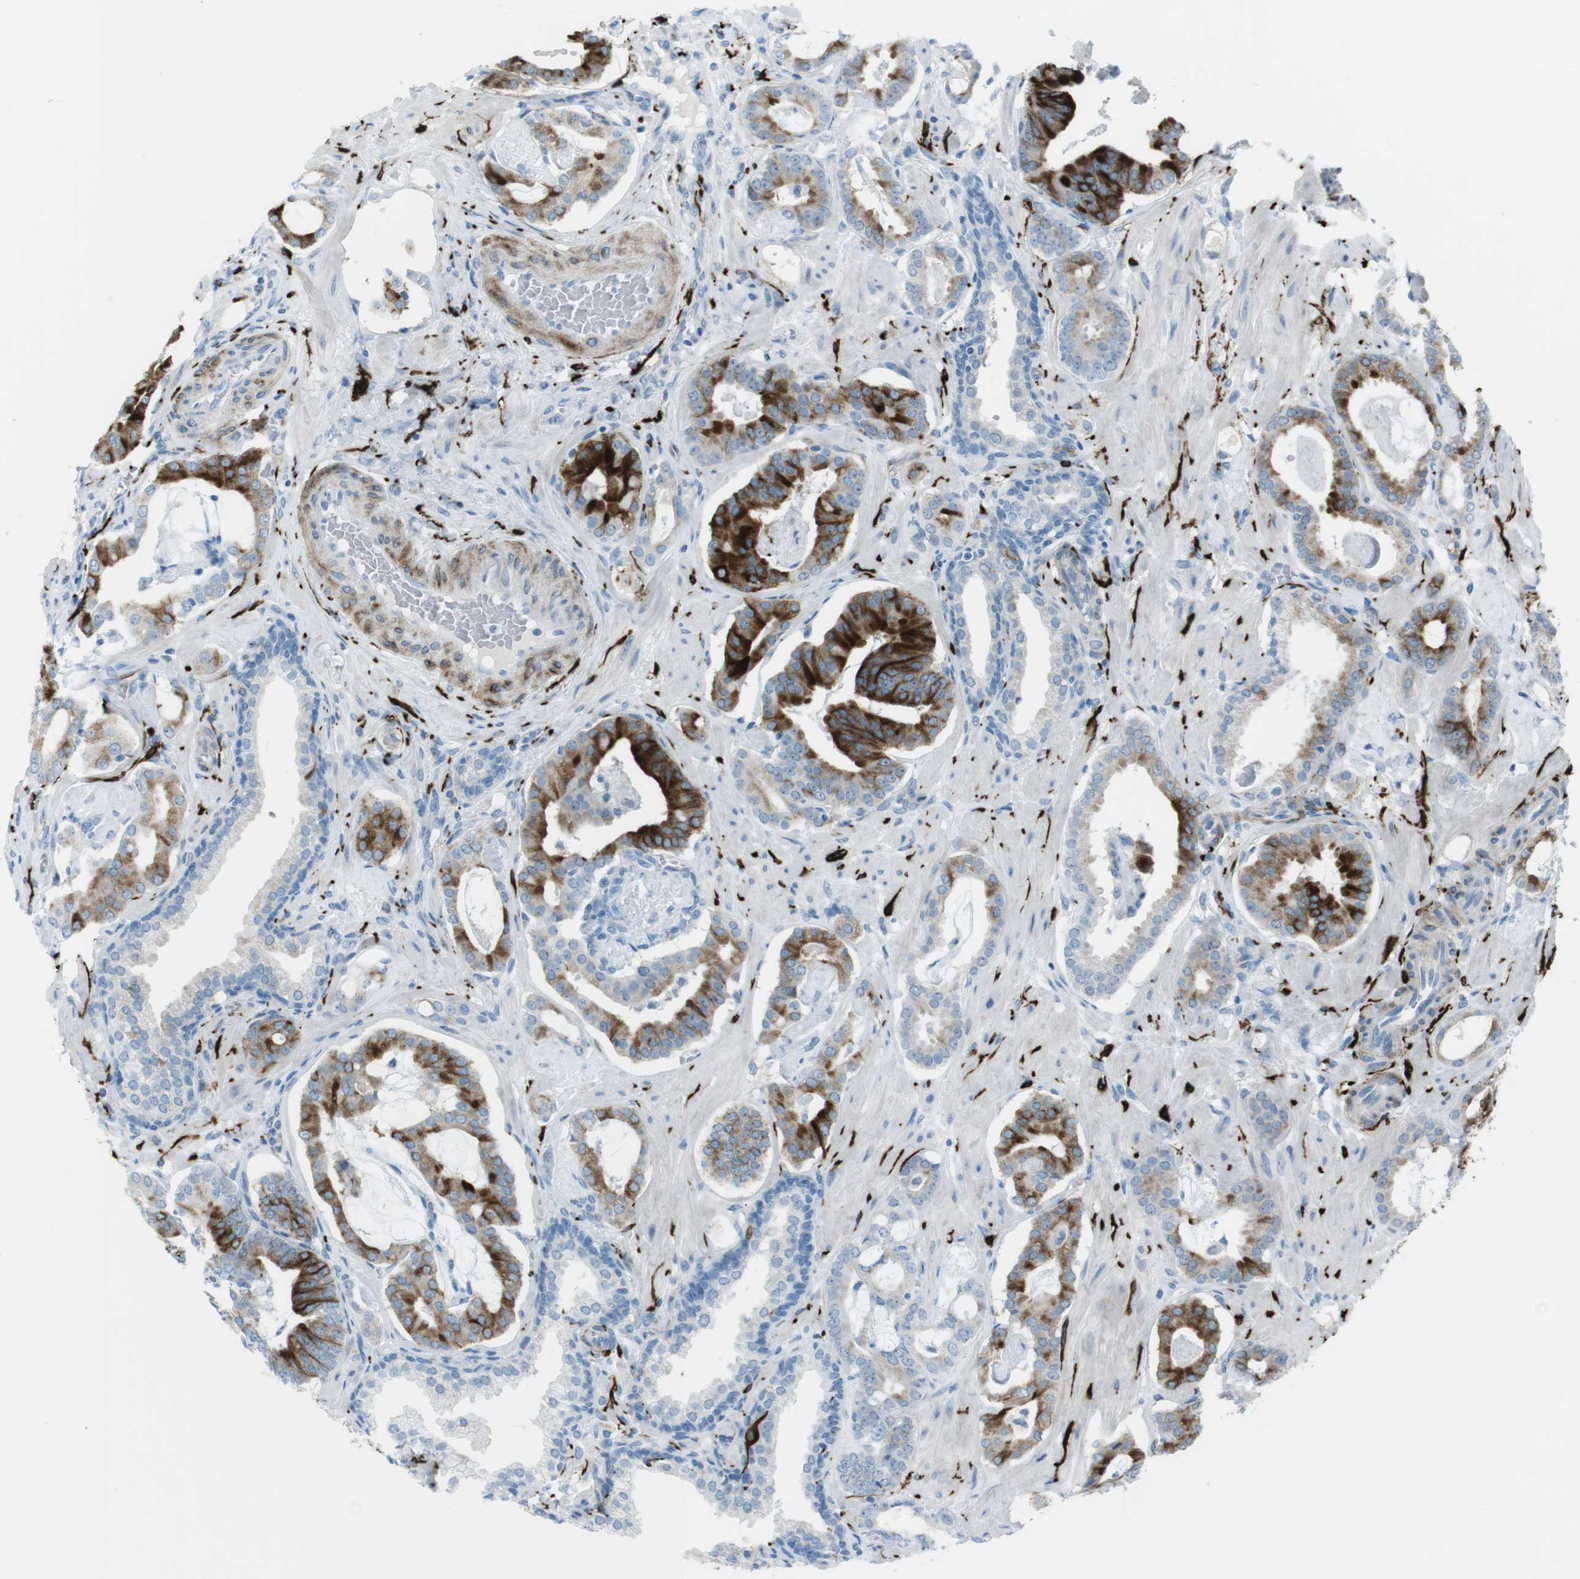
{"staining": {"intensity": "strong", "quantity": "25%-75%", "location": "cytoplasmic/membranous"}, "tissue": "prostate cancer", "cell_type": "Tumor cells", "image_type": "cancer", "snomed": [{"axis": "morphology", "description": "Adenocarcinoma, Low grade"}, {"axis": "topography", "description": "Prostate"}], "caption": "Prostate cancer (low-grade adenocarcinoma) stained with DAB IHC displays high levels of strong cytoplasmic/membranous positivity in about 25%-75% of tumor cells. (brown staining indicates protein expression, while blue staining denotes nuclei).", "gene": "TUBB2A", "patient": {"sex": "male", "age": 53}}